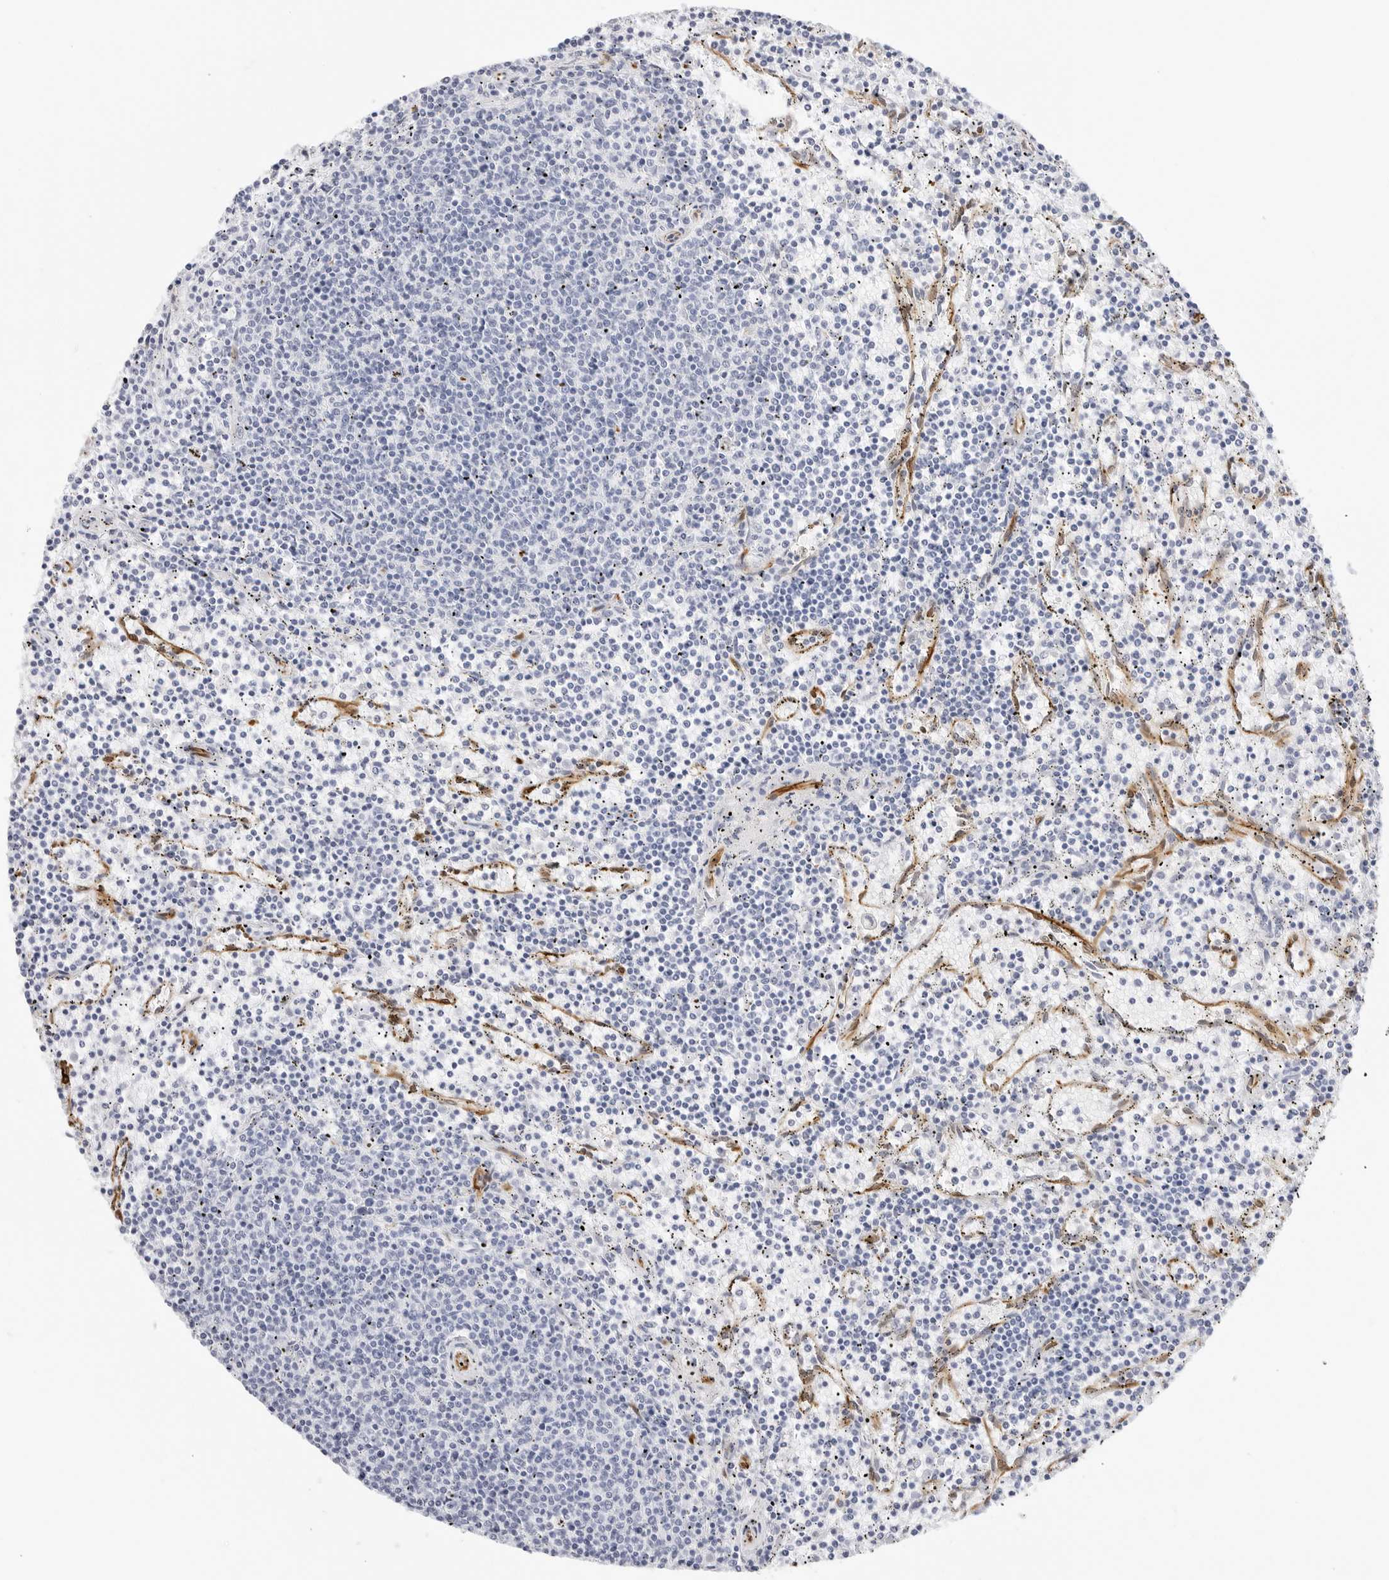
{"staining": {"intensity": "negative", "quantity": "none", "location": "none"}, "tissue": "lymphoma", "cell_type": "Tumor cells", "image_type": "cancer", "snomed": [{"axis": "morphology", "description": "Malignant lymphoma, non-Hodgkin's type, Low grade"}, {"axis": "topography", "description": "Spleen"}], "caption": "This is an IHC histopathology image of low-grade malignant lymphoma, non-Hodgkin's type. There is no staining in tumor cells.", "gene": "NES", "patient": {"sex": "female", "age": 50}}